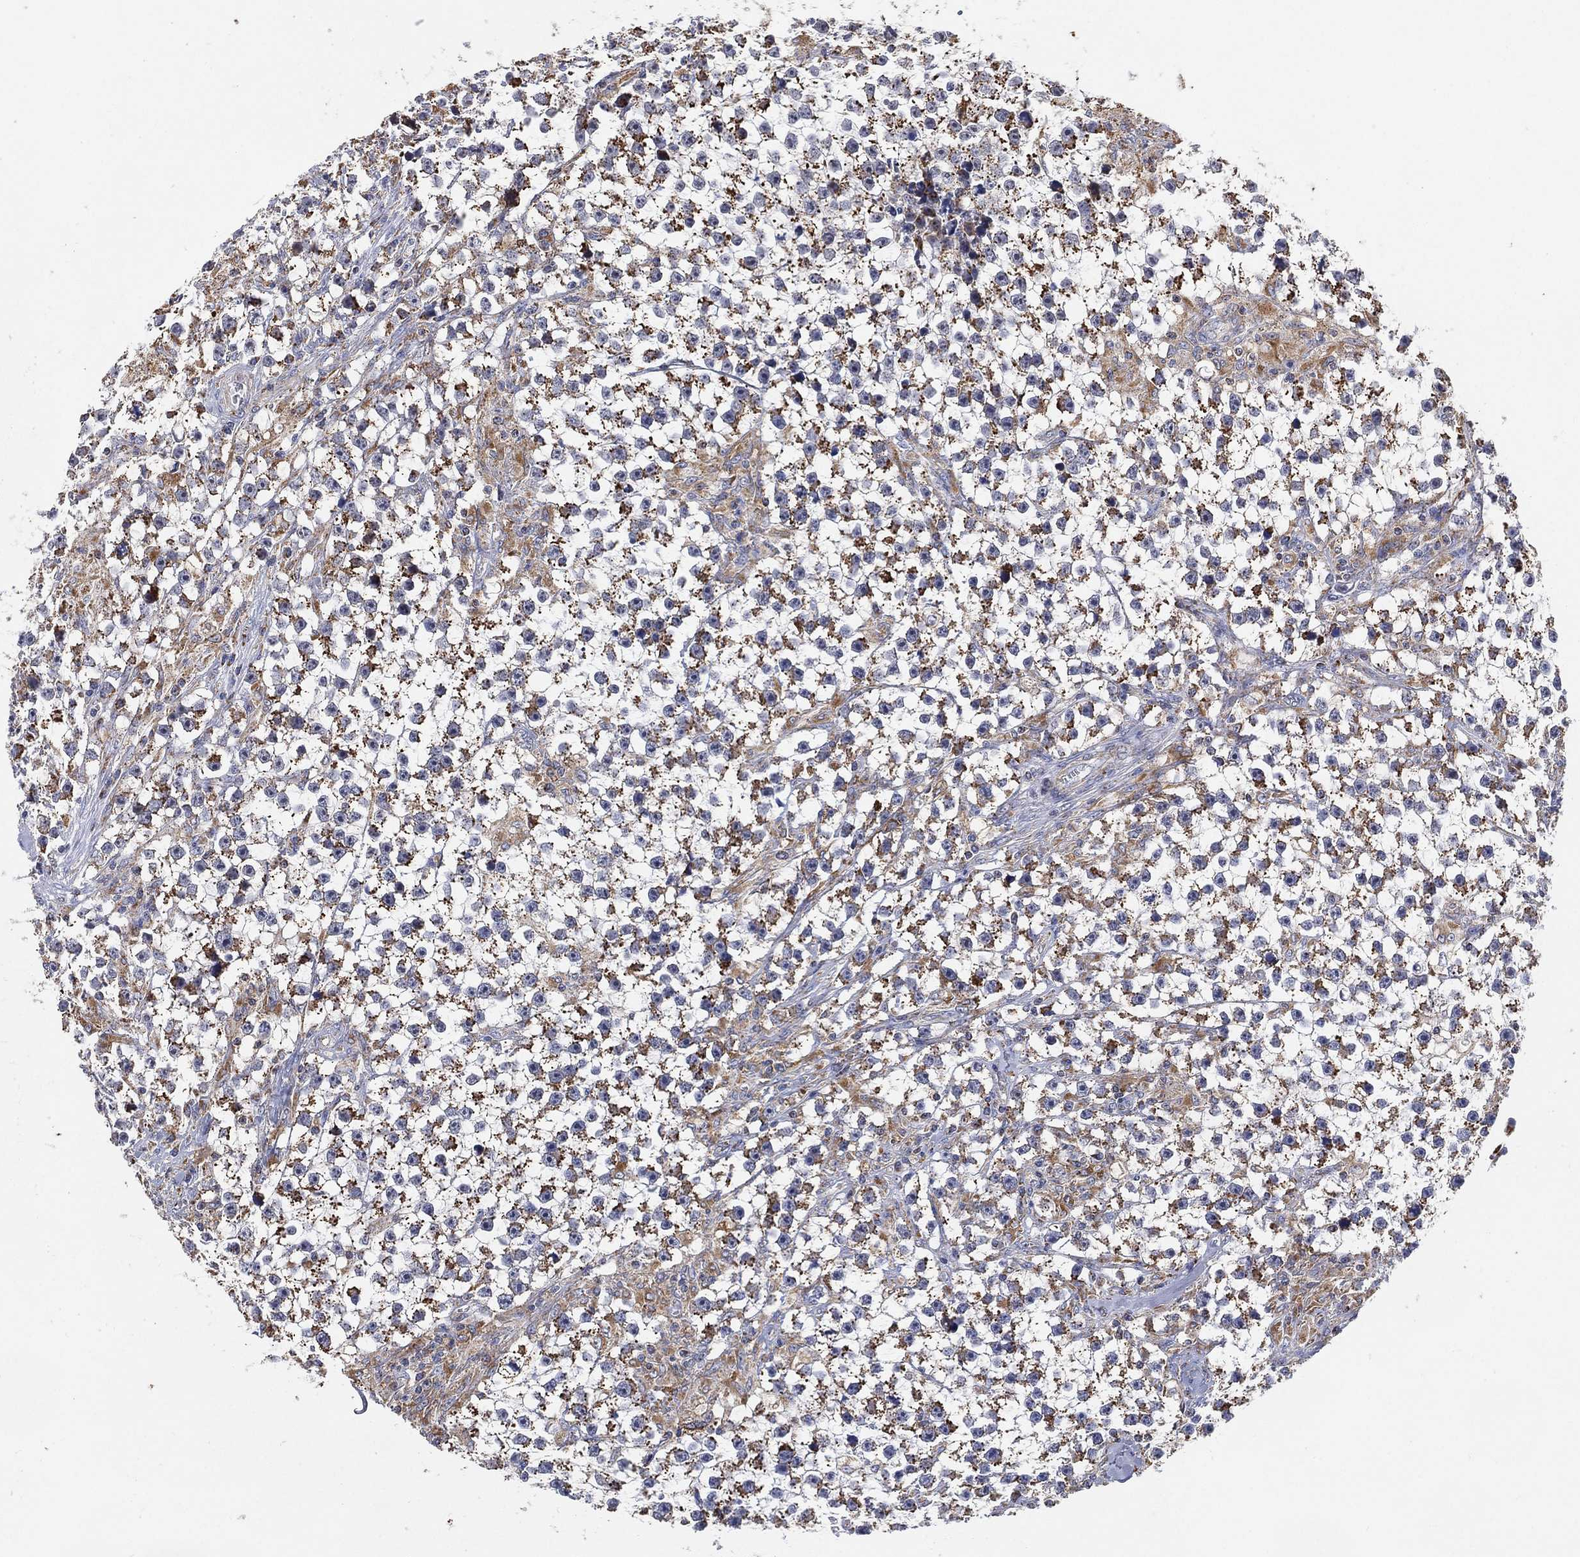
{"staining": {"intensity": "moderate", "quantity": "25%-75%", "location": "cytoplasmic/membranous"}, "tissue": "testis cancer", "cell_type": "Tumor cells", "image_type": "cancer", "snomed": [{"axis": "morphology", "description": "Seminoma, NOS"}, {"axis": "topography", "description": "Testis"}], "caption": "A histopathology image of human seminoma (testis) stained for a protein shows moderate cytoplasmic/membranous brown staining in tumor cells.", "gene": "GCAT", "patient": {"sex": "male", "age": 59}}